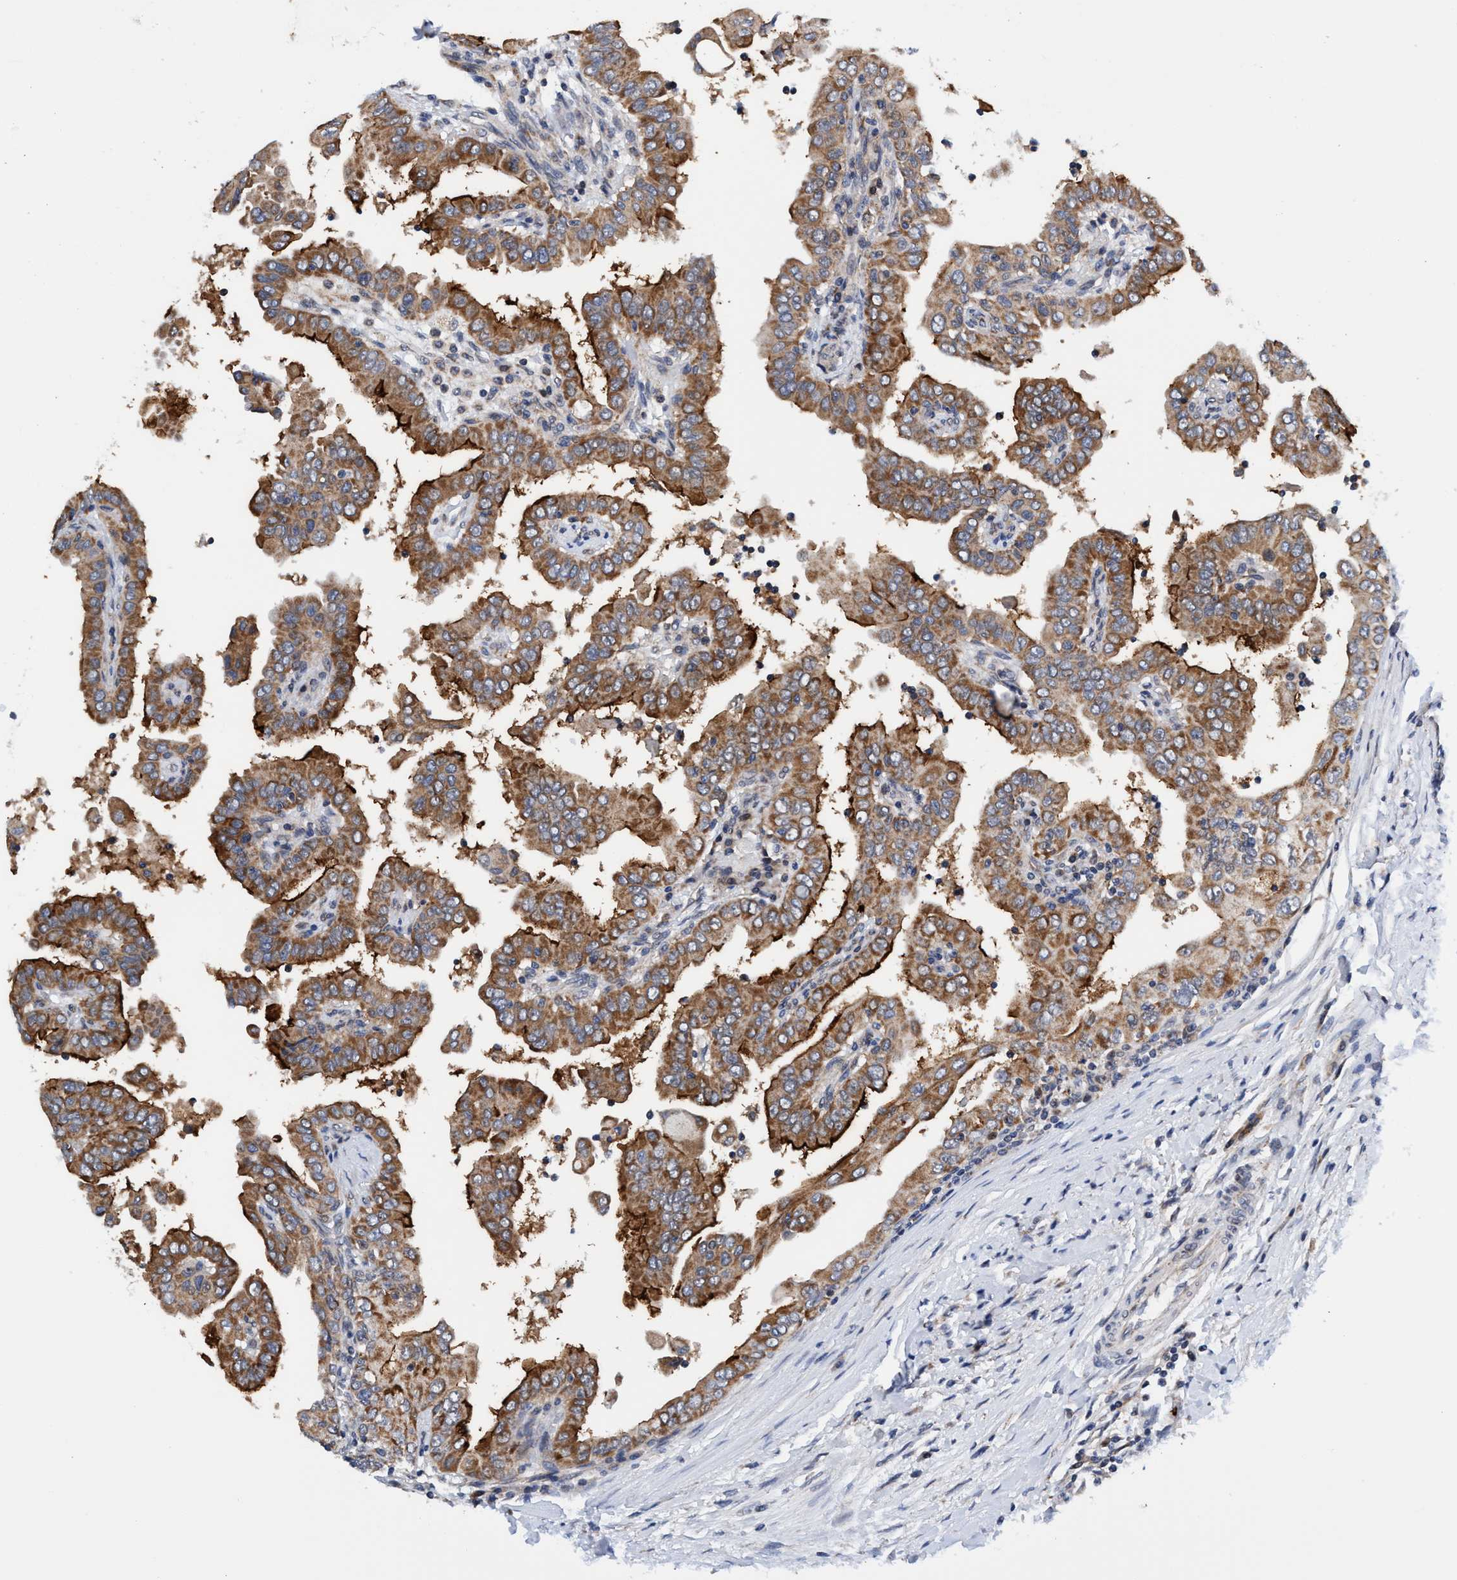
{"staining": {"intensity": "moderate", "quantity": ">75%", "location": "cytoplasmic/membranous"}, "tissue": "thyroid cancer", "cell_type": "Tumor cells", "image_type": "cancer", "snomed": [{"axis": "morphology", "description": "Papillary adenocarcinoma, NOS"}, {"axis": "topography", "description": "Thyroid gland"}], "caption": "Immunohistochemical staining of thyroid cancer demonstrates medium levels of moderate cytoplasmic/membranous protein positivity in approximately >75% of tumor cells. (DAB = brown stain, brightfield microscopy at high magnification).", "gene": "AGAP2", "patient": {"sex": "male", "age": 33}}